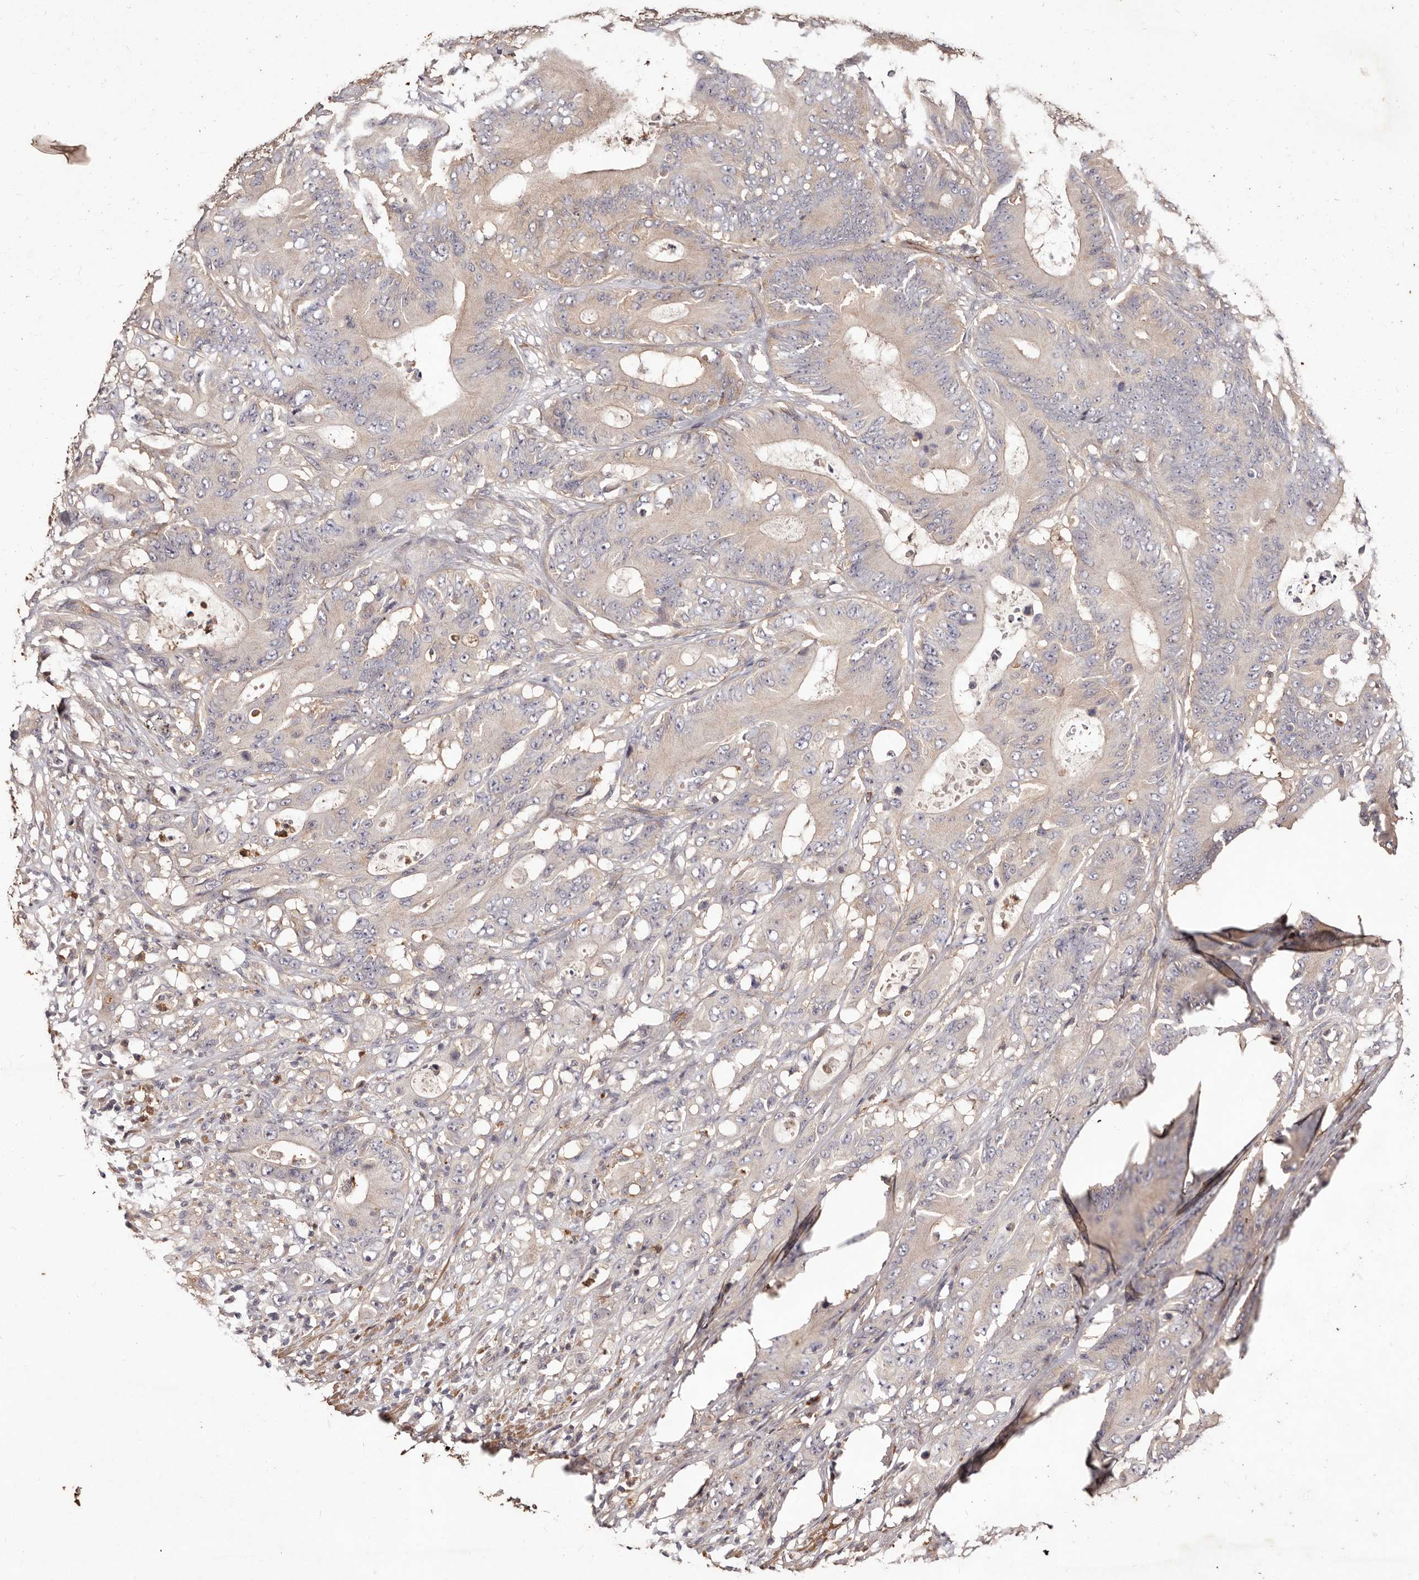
{"staining": {"intensity": "weak", "quantity": "<25%", "location": "cytoplasmic/membranous"}, "tissue": "colorectal cancer", "cell_type": "Tumor cells", "image_type": "cancer", "snomed": [{"axis": "morphology", "description": "Adenocarcinoma, NOS"}, {"axis": "topography", "description": "Colon"}], "caption": "This histopathology image is of colorectal cancer stained with immunohistochemistry (IHC) to label a protein in brown with the nuclei are counter-stained blue. There is no staining in tumor cells.", "gene": "CCL14", "patient": {"sex": "male", "age": 83}}